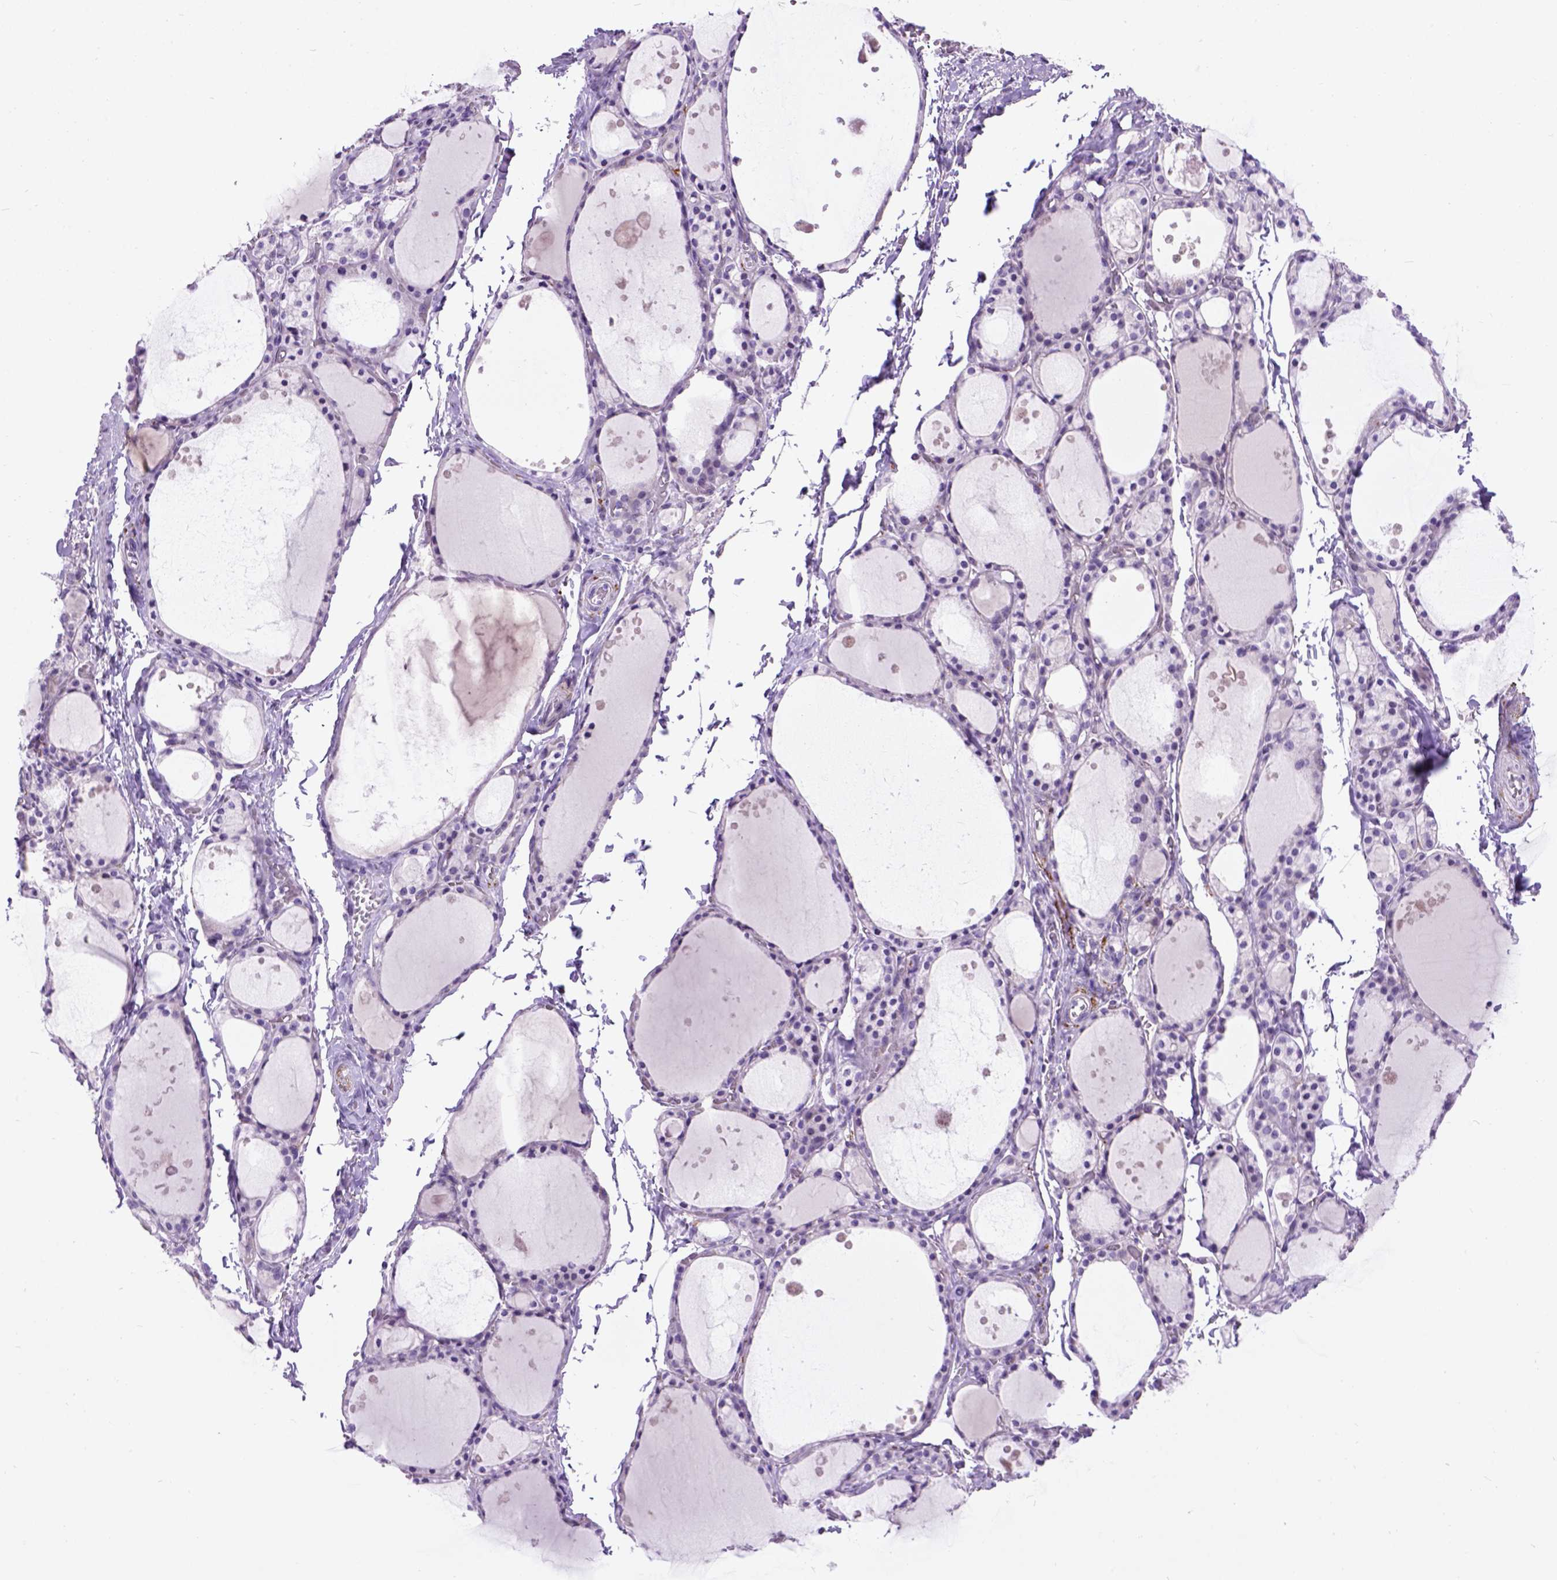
{"staining": {"intensity": "negative", "quantity": "none", "location": "none"}, "tissue": "thyroid gland", "cell_type": "Glandular cells", "image_type": "normal", "snomed": [{"axis": "morphology", "description": "Normal tissue, NOS"}, {"axis": "topography", "description": "Thyroid gland"}], "caption": "Immunohistochemical staining of benign thyroid gland shows no significant staining in glandular cells. (Brightfield microscopy of DAB (3,3'-diaminobenzidine) immunohistochemistry (IHC) at high magnification).", "gene": "MAPT", "patient": {"sex": "male", "age": 68}}